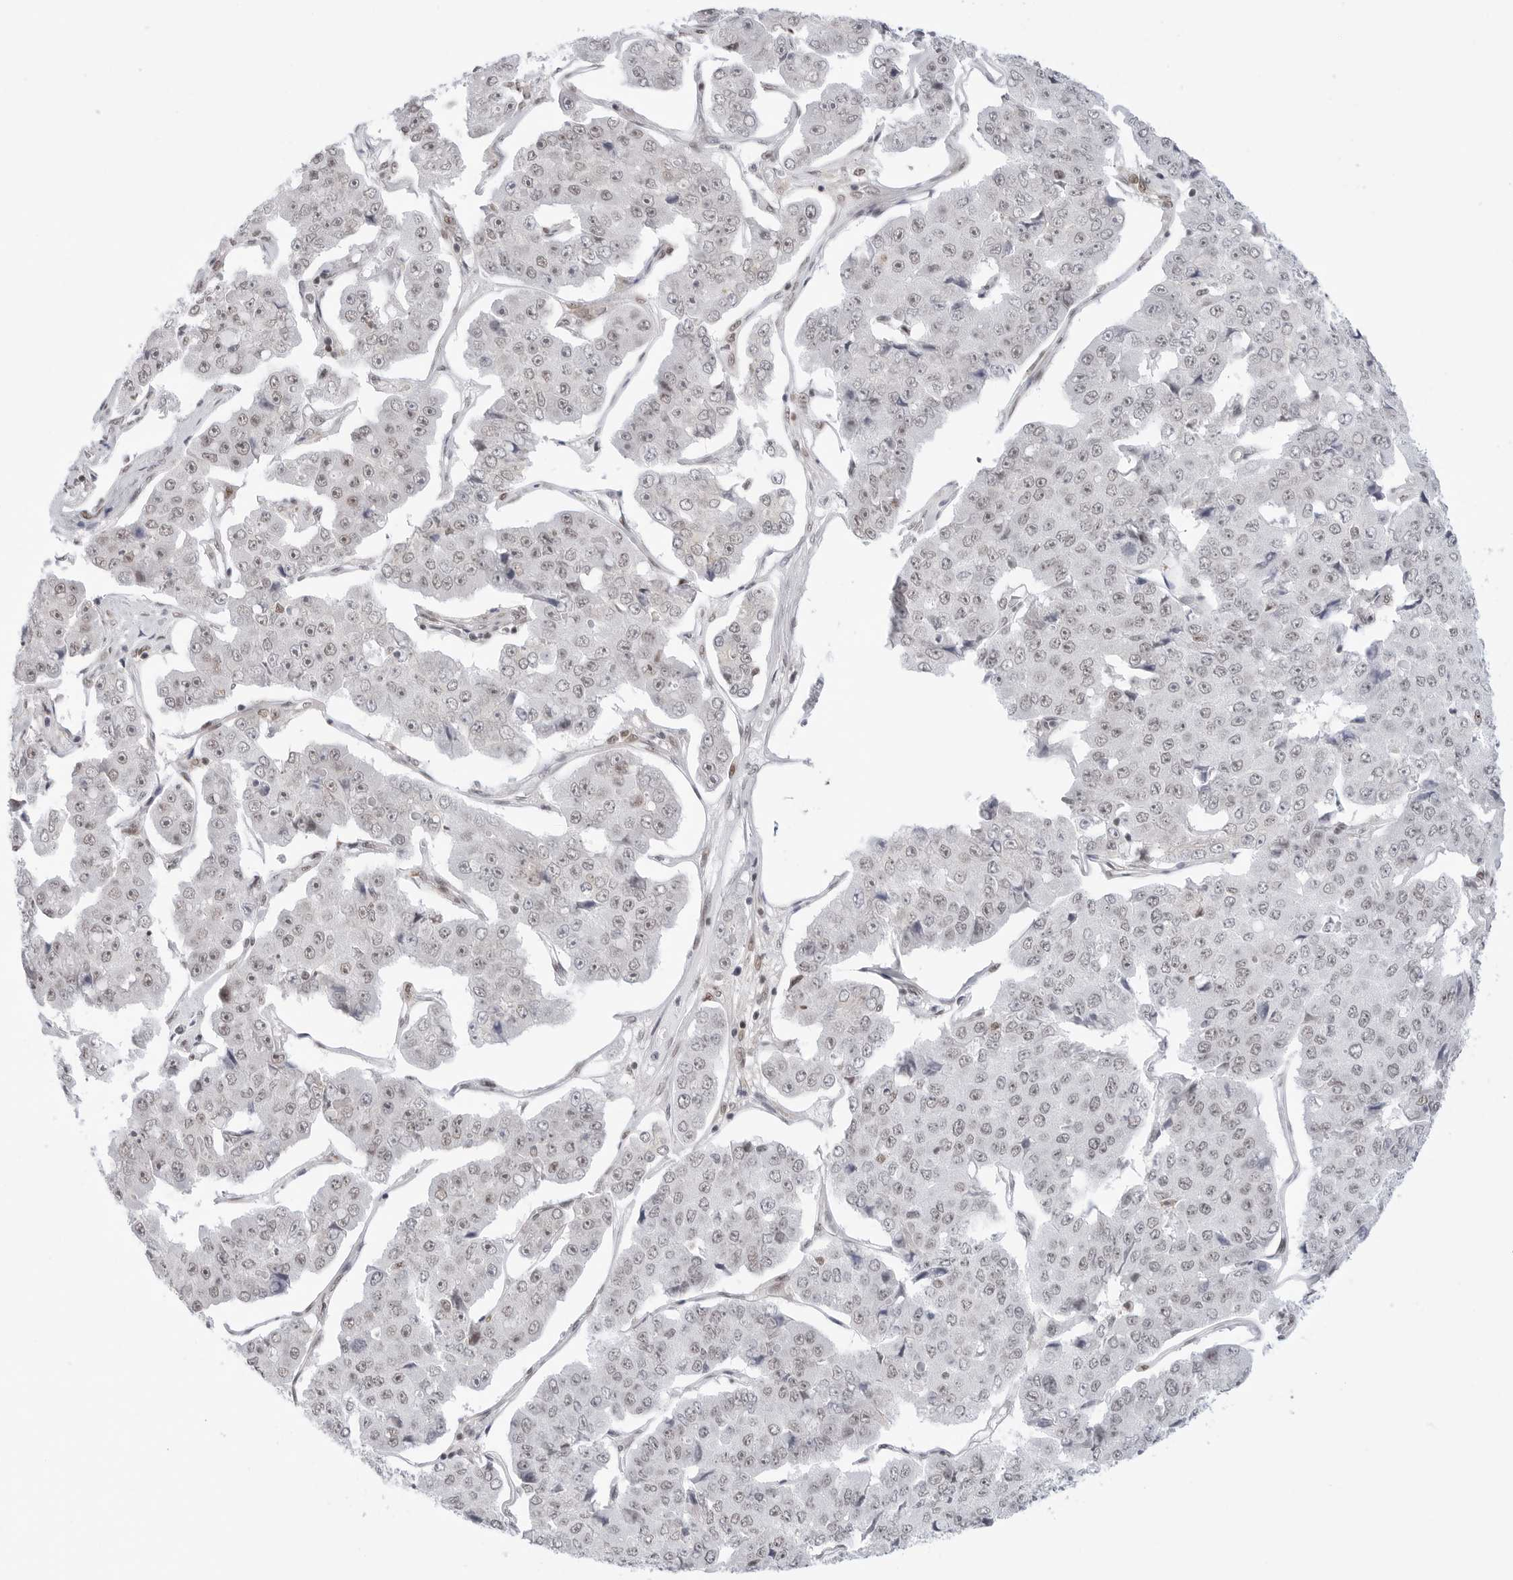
{"staining": {"intensity": "weak", "quantity": "25%-75%", "location": "nuclear"}, "tissue": "pancreatic cancer", "cell_type": "Tumor cells", "image_type": "cancer", "snomed": [{"axis": "morphology", "description": "Adenocarcinoma, NOS"}, {"axis": "topography", "description": "Pancreas"}], "caption": "About 25%-75% of tumor cells in pancreatic adenocarcinoma demonstrate weak nuclear protein expression as visualized by brown immunohistochemical staining.", "gene": "C1orf162", "patient": {"sex": "male", "age": 50}}